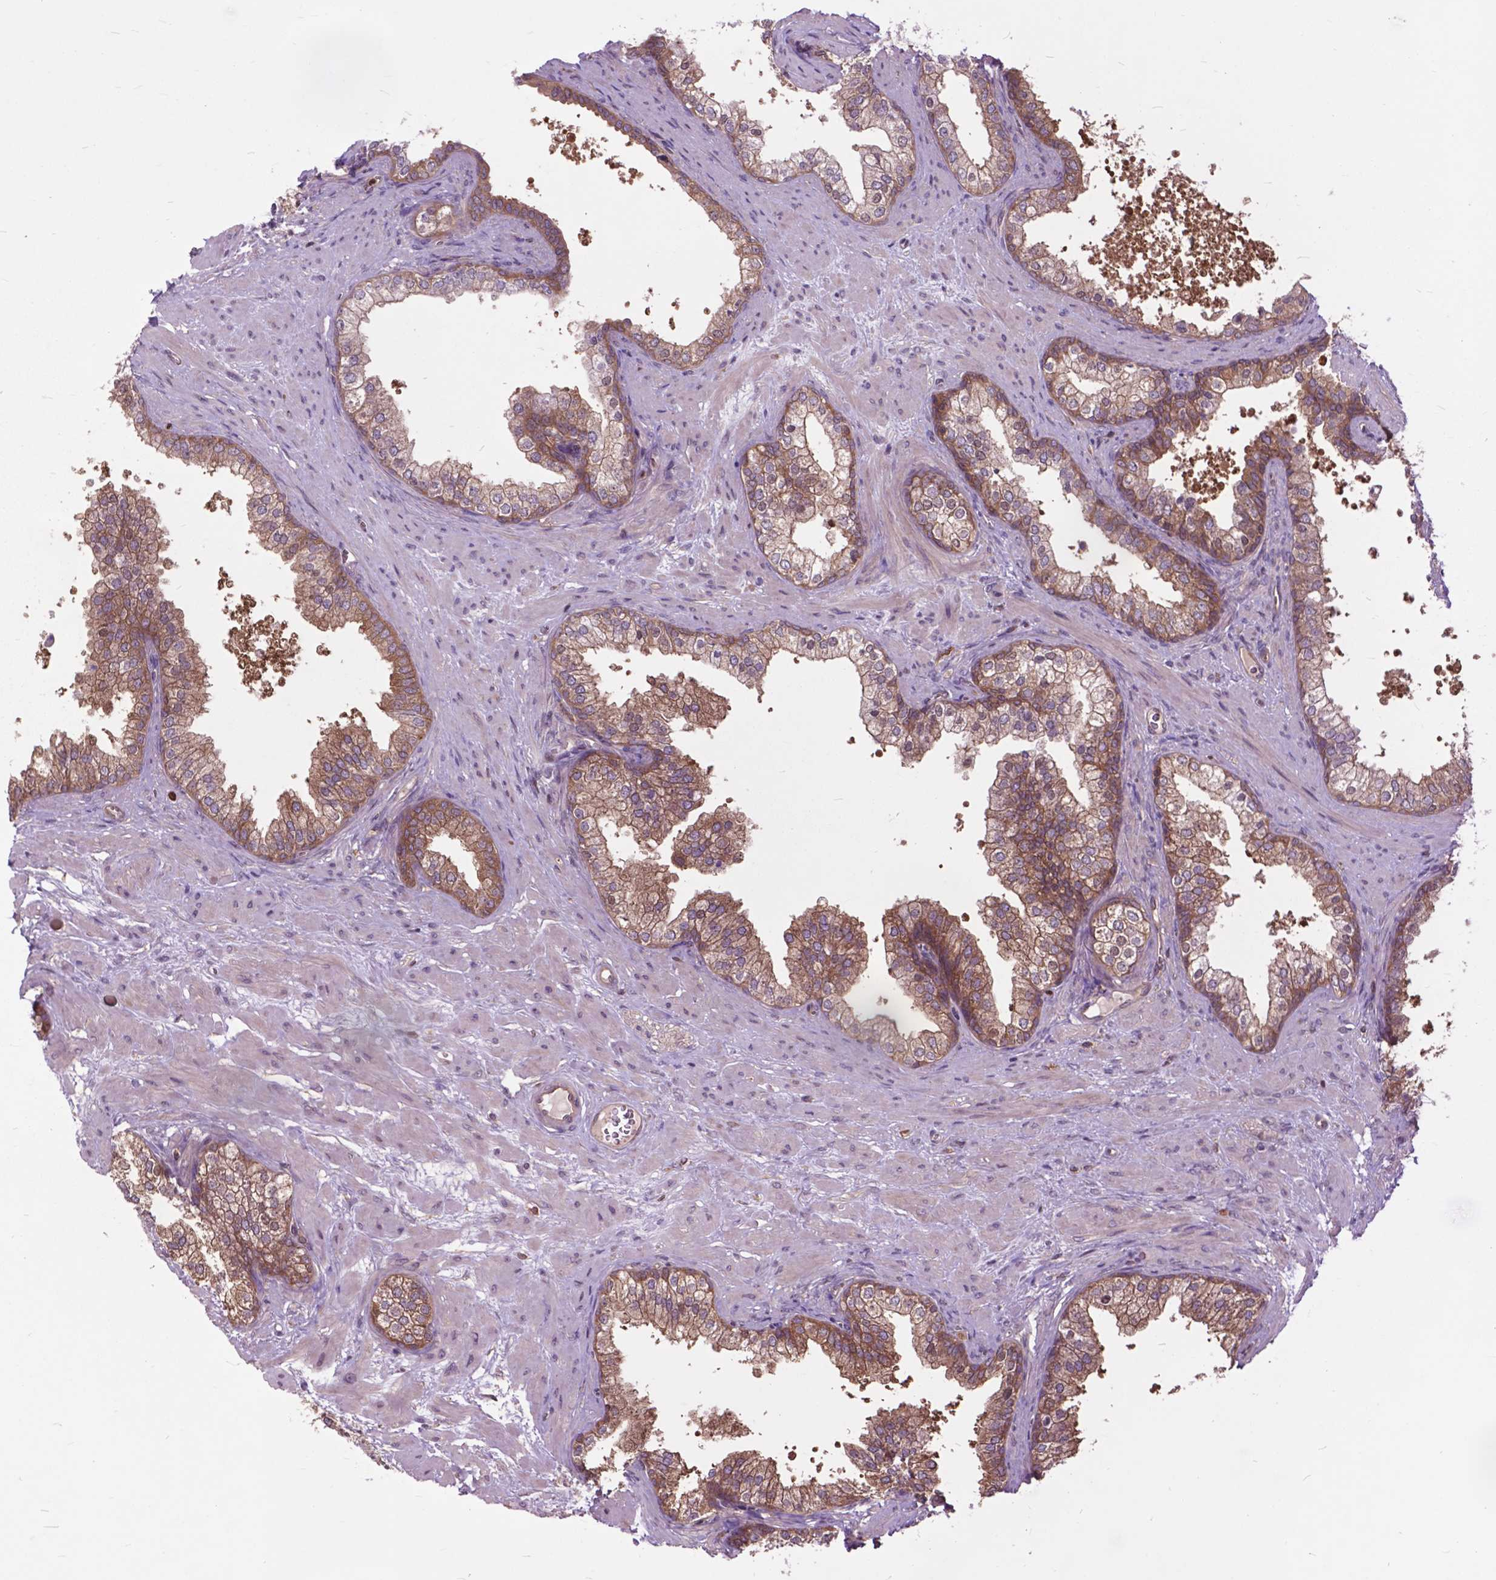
{"staining": {"intensity": "moderate", "quantity": ">75%", "location": "cytoplasmic/membranous"}, "tissue": "prostate", "cell_type": "Glandular cells", "image_type": "normal", "snomed": [{"axis": "morphology", "description": "Normal tissue, NOS"}, {"axis": "topography", "description": "Prostate"}], "caption": "Moderate cytoplasmic/membranous staining is identified in approximately >75% of glandular cells in benign prostate. The staining was performed using DAB, with brown indicating positive protein expression. Nuclei are stained blue with hematoxylin.", "gene": "ARAF", "patient": {"sex": "male", "age": 79}}